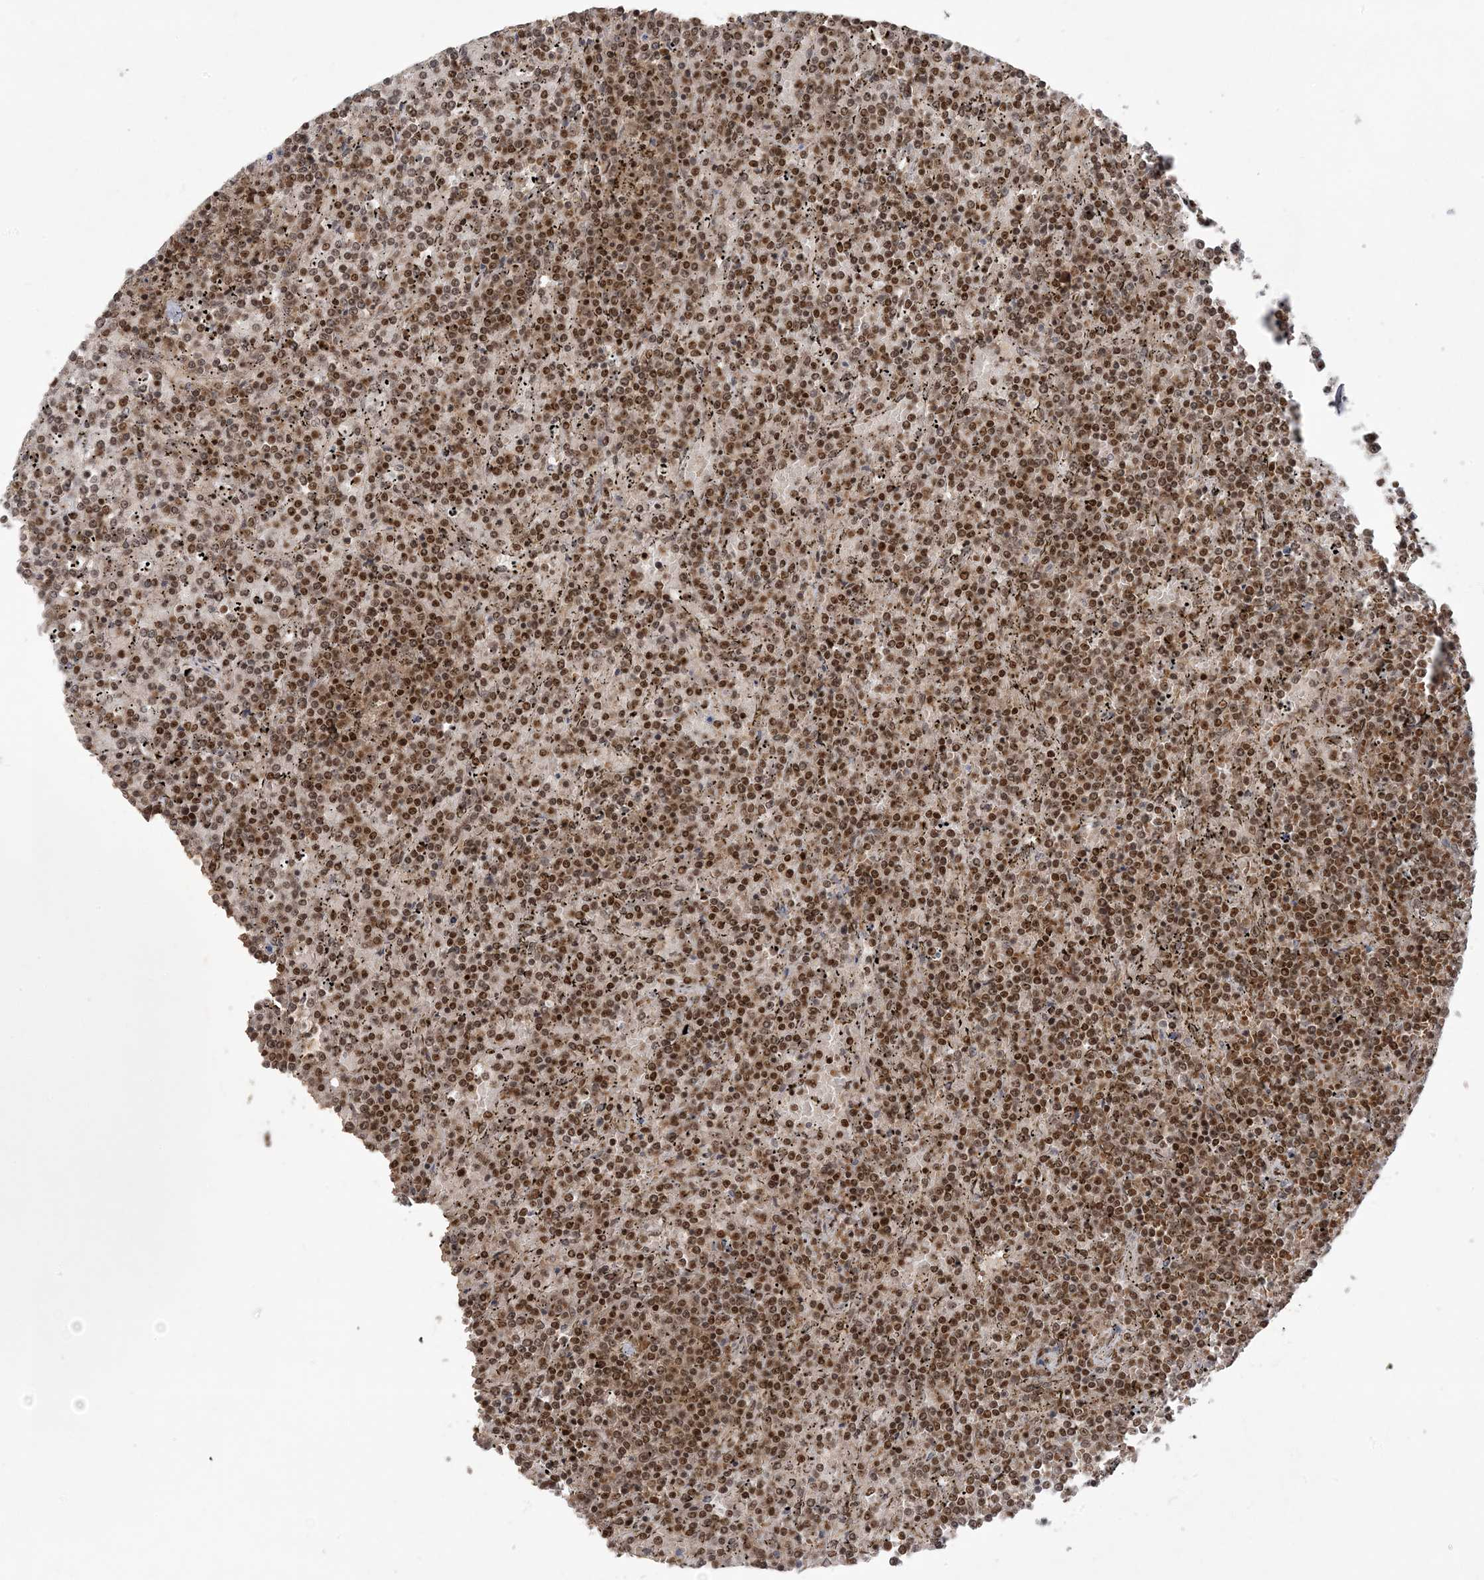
{"staining": {"intensity": "strong", "quantity": ">75%", "location": "nuclear"}, "tissue": "lymphoma", "cell_type": "Tumor cells", "image_type": "cancer", "snomed": [{"axis": "morphology", "description": "Malignant lymphoma, non-Hodgkin's type, Low grade"}, {"axis": "topography", "description": "Spleen"}], "caption": "Immunohistochemical staining of malignant lymphoma, non-Hodgkin's type (low-grade) displays high levels of strong nuclear protein expression in about >75% of tumor cells.", "gene": "PPIL2", "patient": {"sex": "female", "age": 19}}